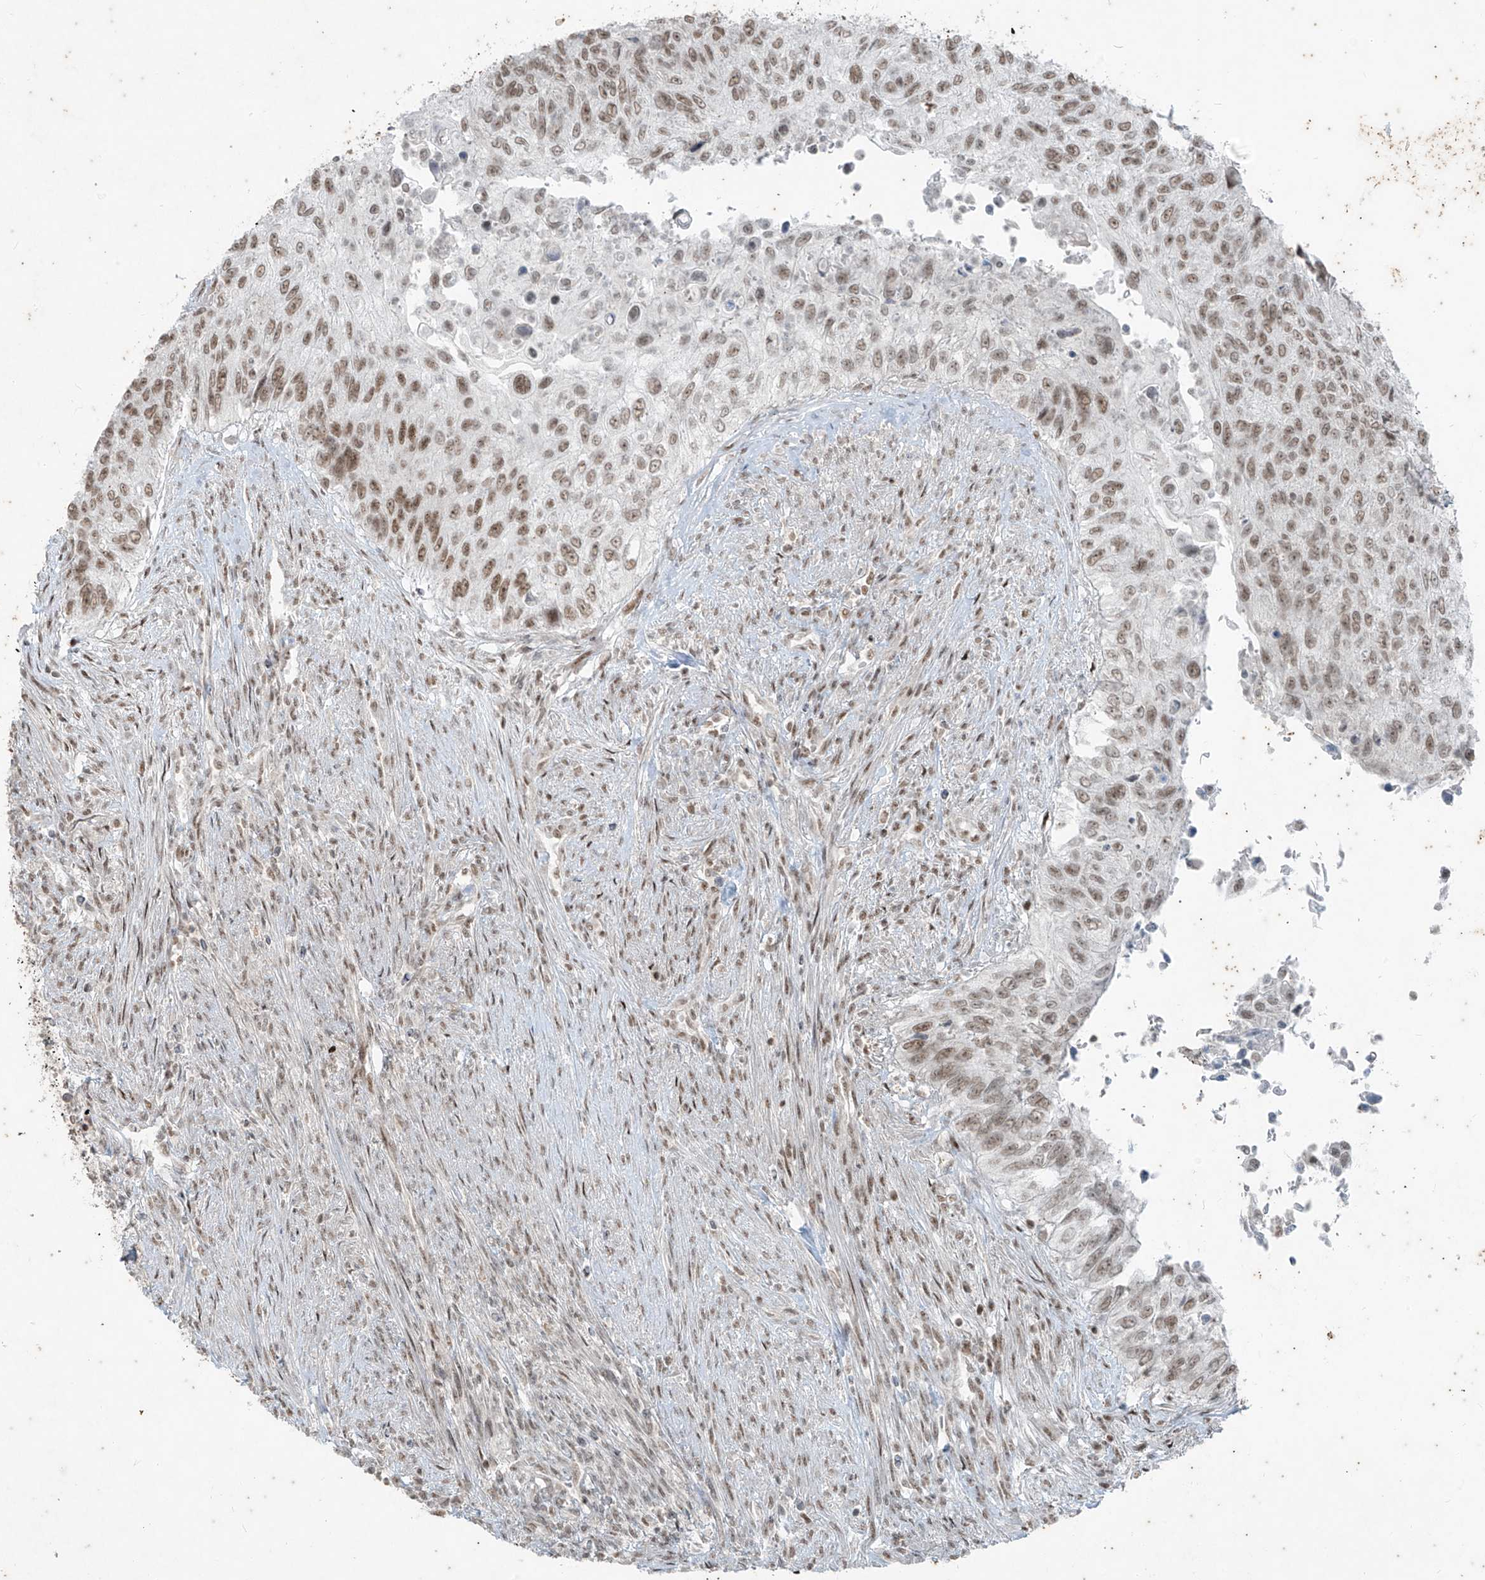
{"staining": {"intensity": "moderate", "quantity": "25%-75%", "location": "nuclear"}, "tissue": "urothelial cancer", "cell_type": "Tumor cells", "image_type": "cancer", "snomed": [{"axis": "morphology", "description": "Urothelial carcinoma, High grade"}, {"axis": "topography", "description": "Urinary bladder"}], "caption": "Urothelial carcinoma (high-grade) was stained to show a protein in brown. There is medium levels of moderate nuclear expression in approximately 25%-75% of tumor cells.", "gene": "ZNF354B", "patient": {"sex": "female", "age": 60}}